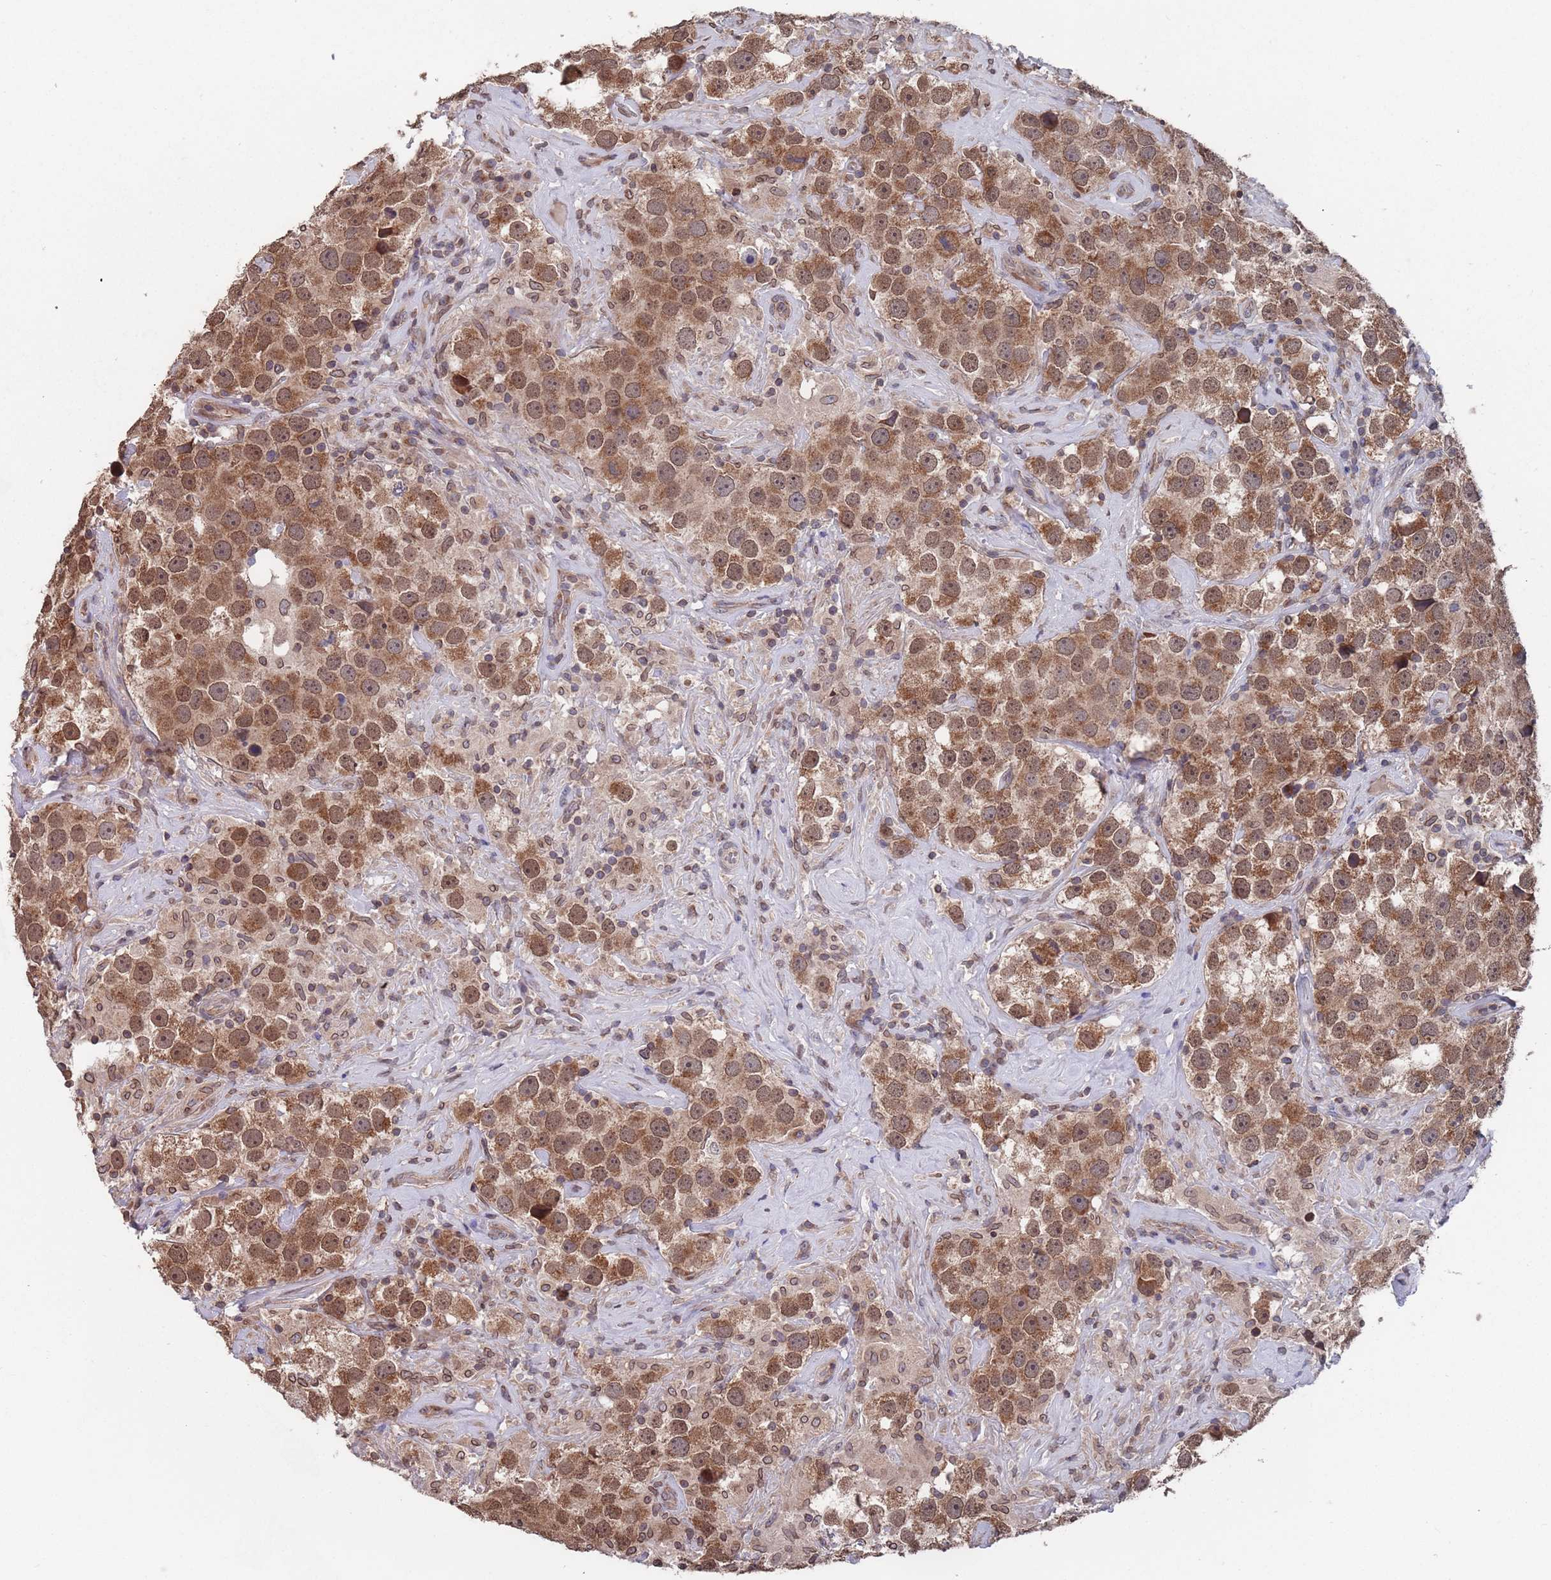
{"staining": {"intensity": "moderate", "quantity": ">75%", "location": "cytoplasmic/membranous,nuclear"}, "tissue": "testis cancer", "cell_type": "Tumor cells", "image_type": "cancer", "snomed": [{"axis": "morphology", "description": "Seminoma, NOS"}, {"axis": "topography", "description": "Testis"}], "caption": "A micrograph showing moderate cytoplasmic/membranous and nuclear positivity in about >75% of tumor cells in testis cancer, as visualized by brown immunohistochemical staining.", "gene": "SDHAF3", "patient": {"sex": "male", "age": 49}}